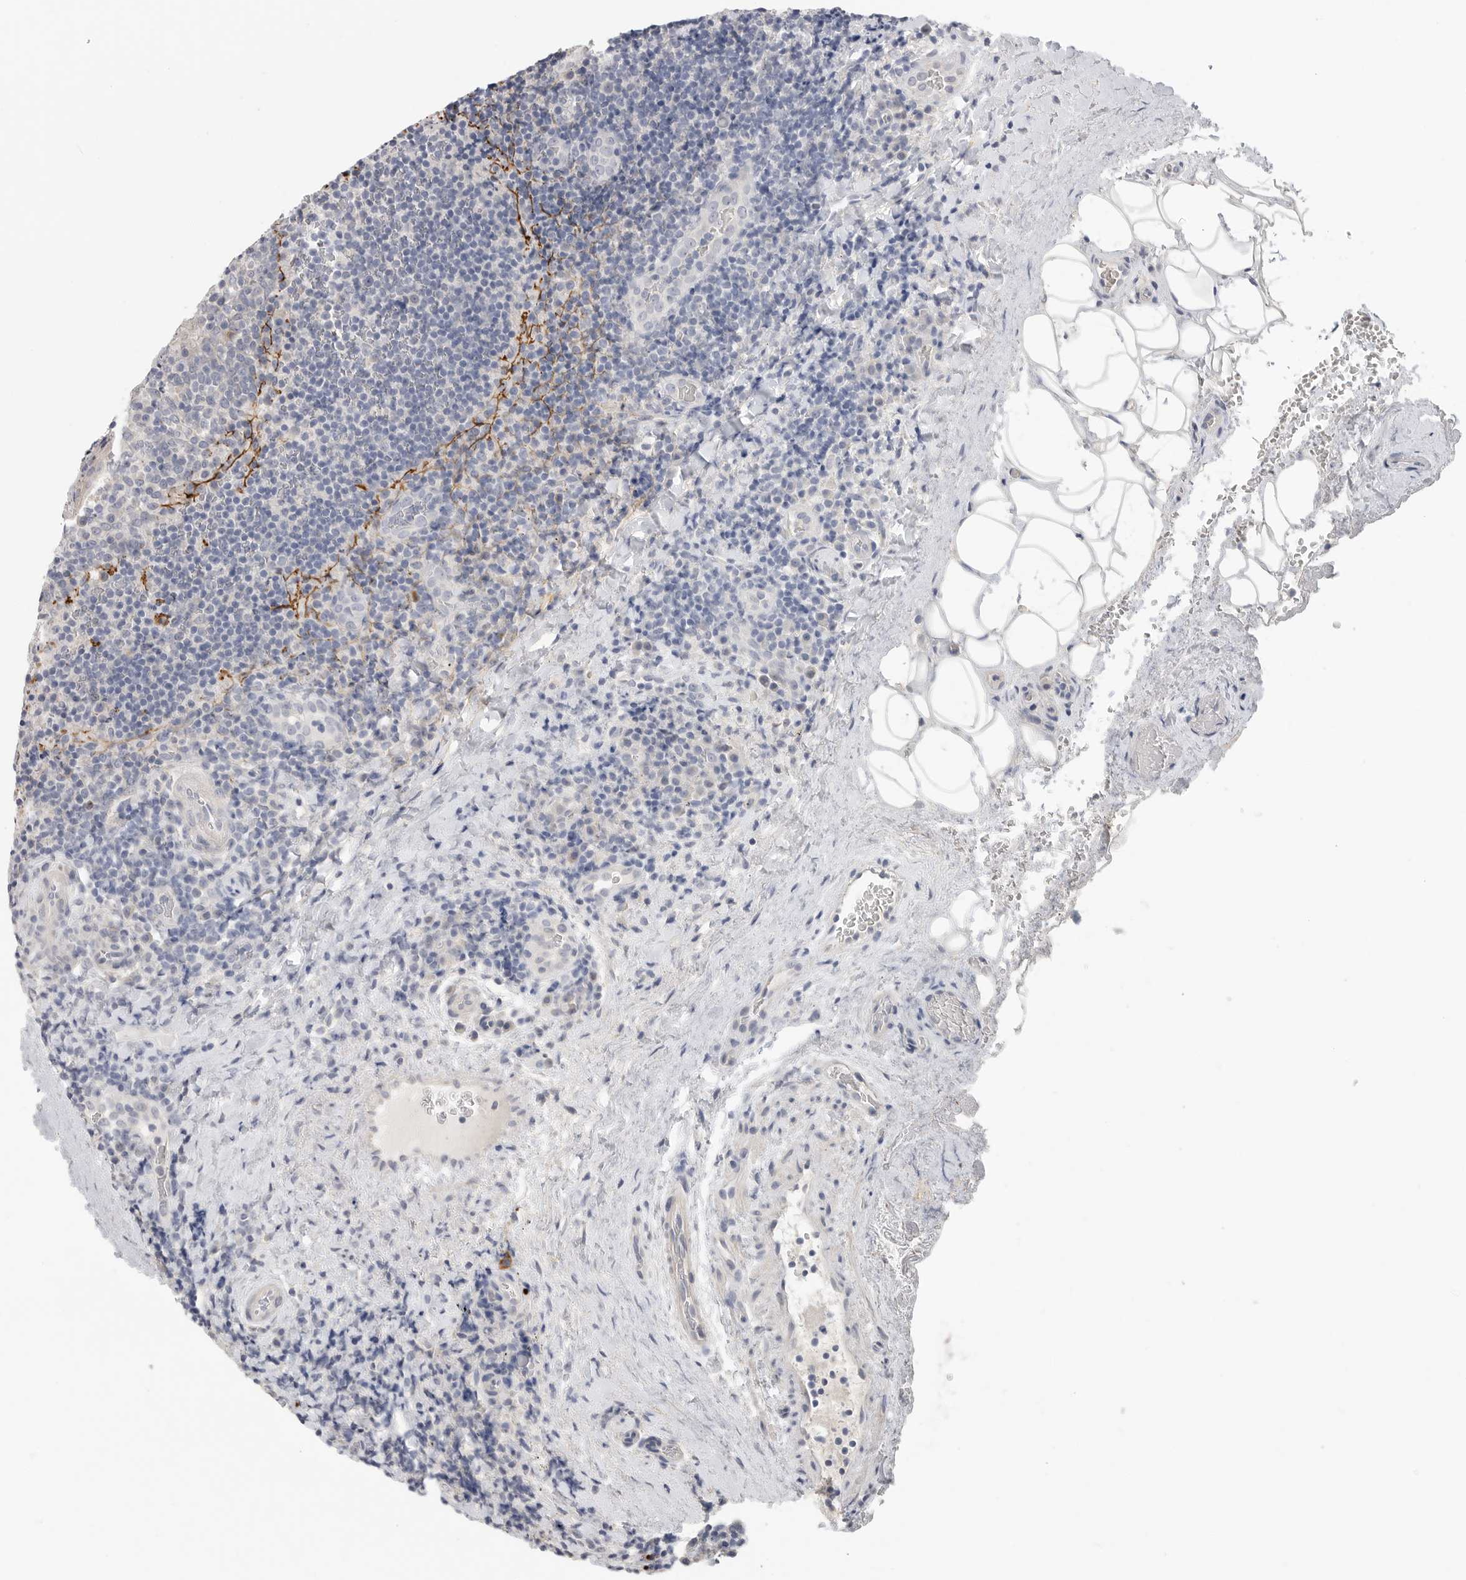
{"staining": {"intensity": "negative", "quantity": "none", "location": "none"}, "tissue": "lymphoma", "cell_type": "Tumor cells", "image_type": "cancer", "snomed": [{"axis": "morphology", "description": "Malignant lymphoma, non-Hodgkin's type, High grade"}, {"axis": "topography", "description": "Tonsil"}], "caption": "Photomicrograph shows no protein positivity in tumor cells of high-grade malignant lymphoma, non-Hodgkin's type tissue. Brightfield microscopy of IHC stained with DAB (brown) and hematoxylin (blue), captured at high magnification.", "gene": "FBN2", "patient": {"sex": "female", "age": 36}}